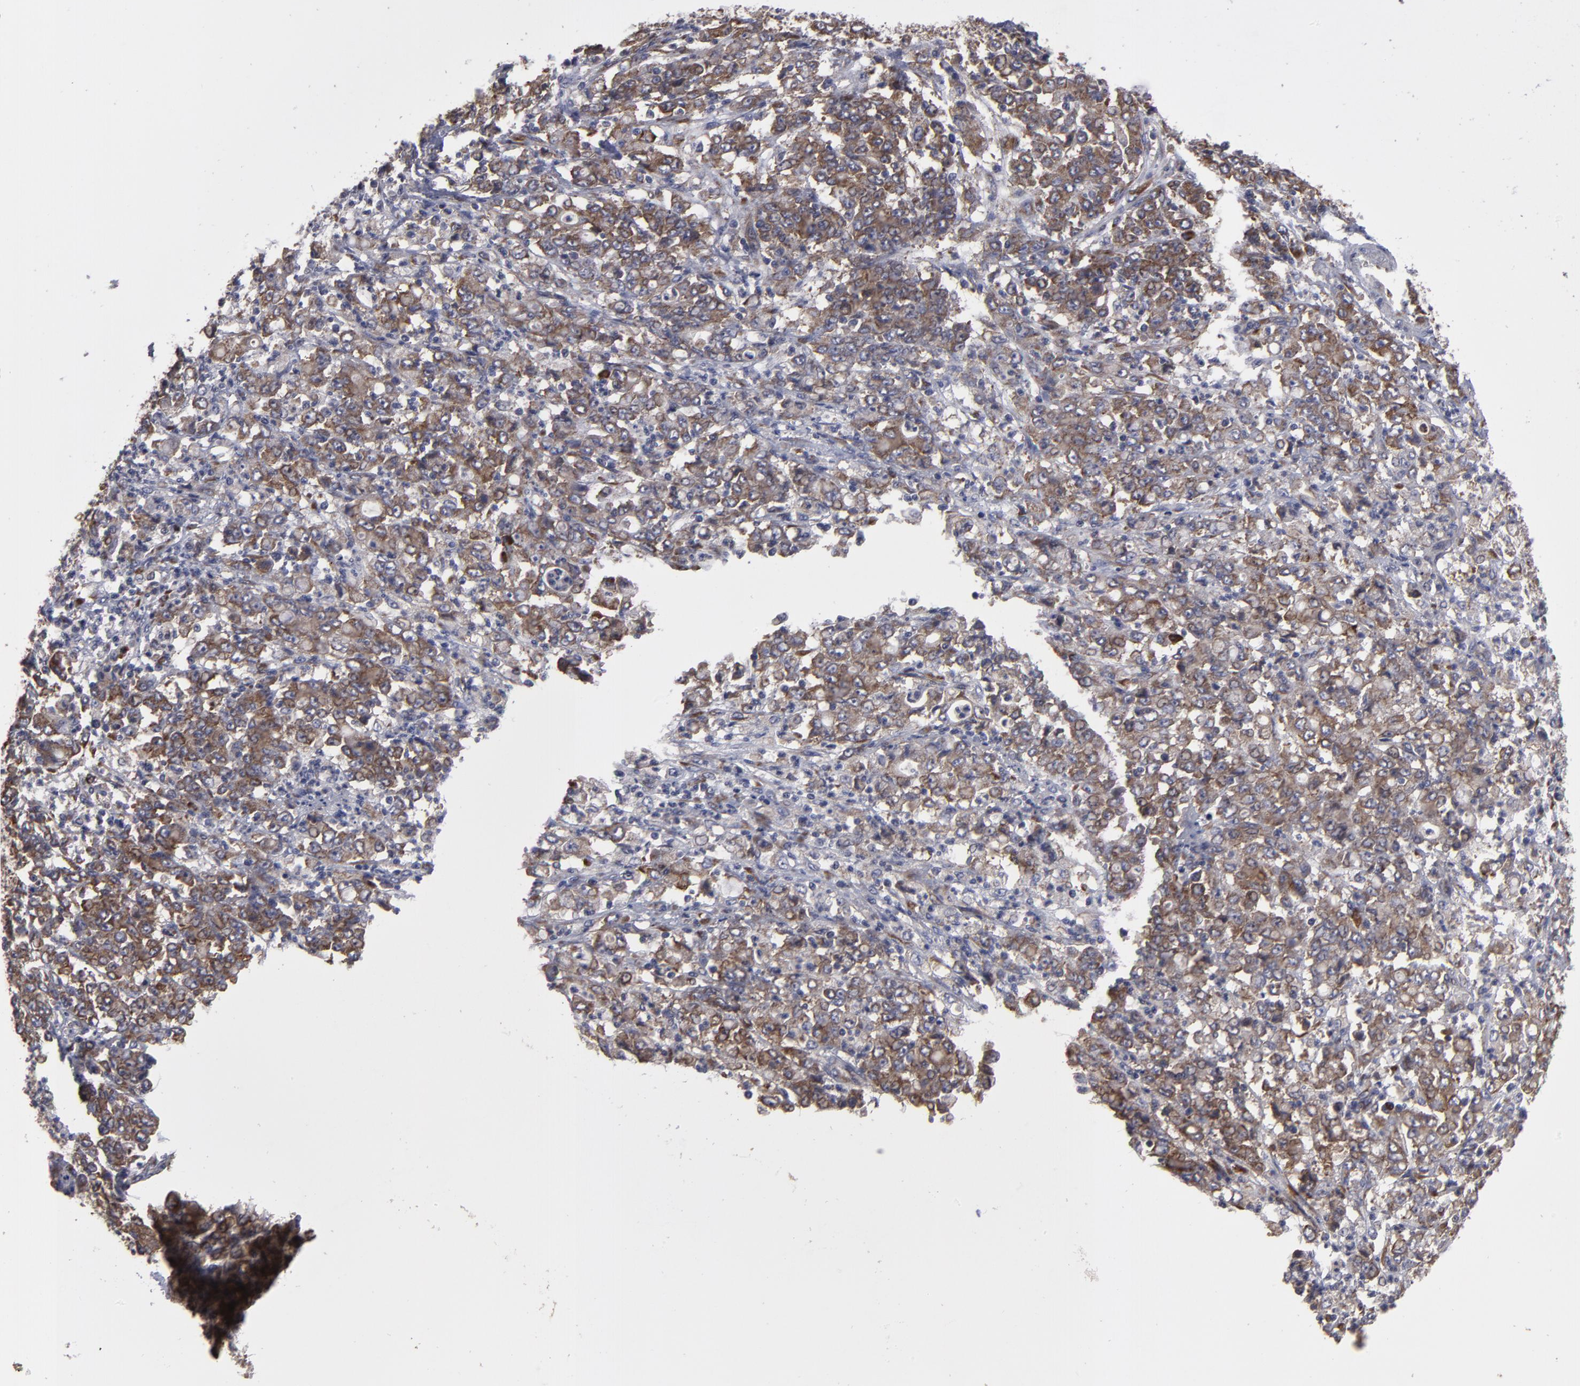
{"staining": {"intensity": "moderate", "quantity": ">75%", "location": "cytoplasmic/membranous"}, "tissue": "stomach cancer", "cell_type": "Tumor cells", "image_type": "cancer", "snomed": [{"axis": "morphology", "description": "Adenocarcinoma, NOS"}, {"axis": "topography", "description": "Stomach, lower"}], "caption": "A brown stain highlights moderate cytoplasmic/membranous positivity of a protein in human adenocarcinoma (stomach) tumor cells. The staining is performed using DAB (3,3'-diaminobenzidine) brown chromogen to label protein expression. The nuclei are counter-stained blue using hematoxylin.", "gene": "SND1", "patient": {"sex": "female", "age": 71}}